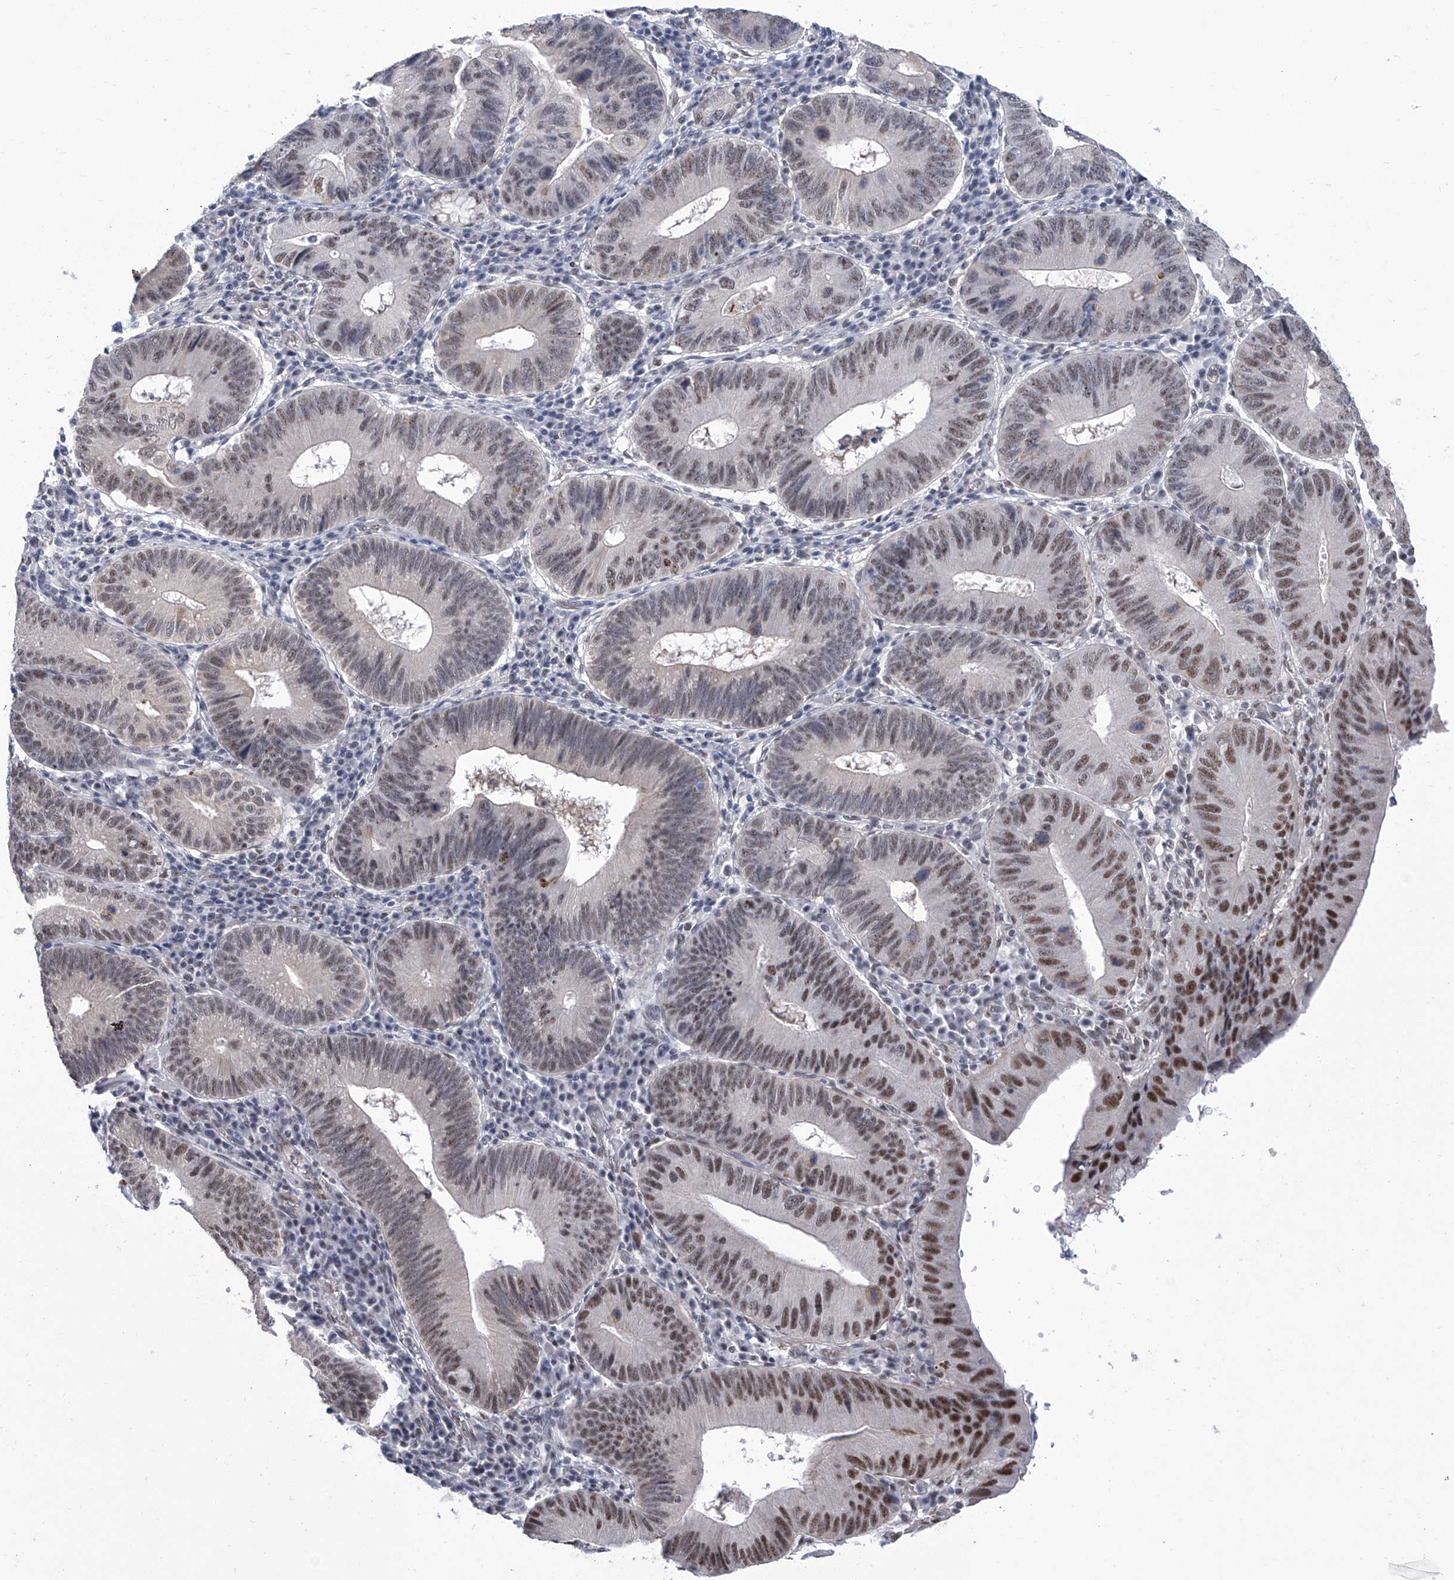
{"staining": {"intensity": "moderate", "quantity": "25%-75%", "location": "nuclear"}, "tissue": "stomach cancer", "cell_type": "Tumor cells", "image_type": "cancer", "snomed": [{"axis": "morphology", "description": "Adenocarcinoma, NOS"}, {"axis": "topography", "description": "Stomach"}], "caption": "Brown immunohistochemical staining in adenocarcinoma (stomach) displays moderate nuclear staining in about 25%-75% of tumor cells.", "gene": "SART1", "patient": {"sex": "male", "age": 59}}